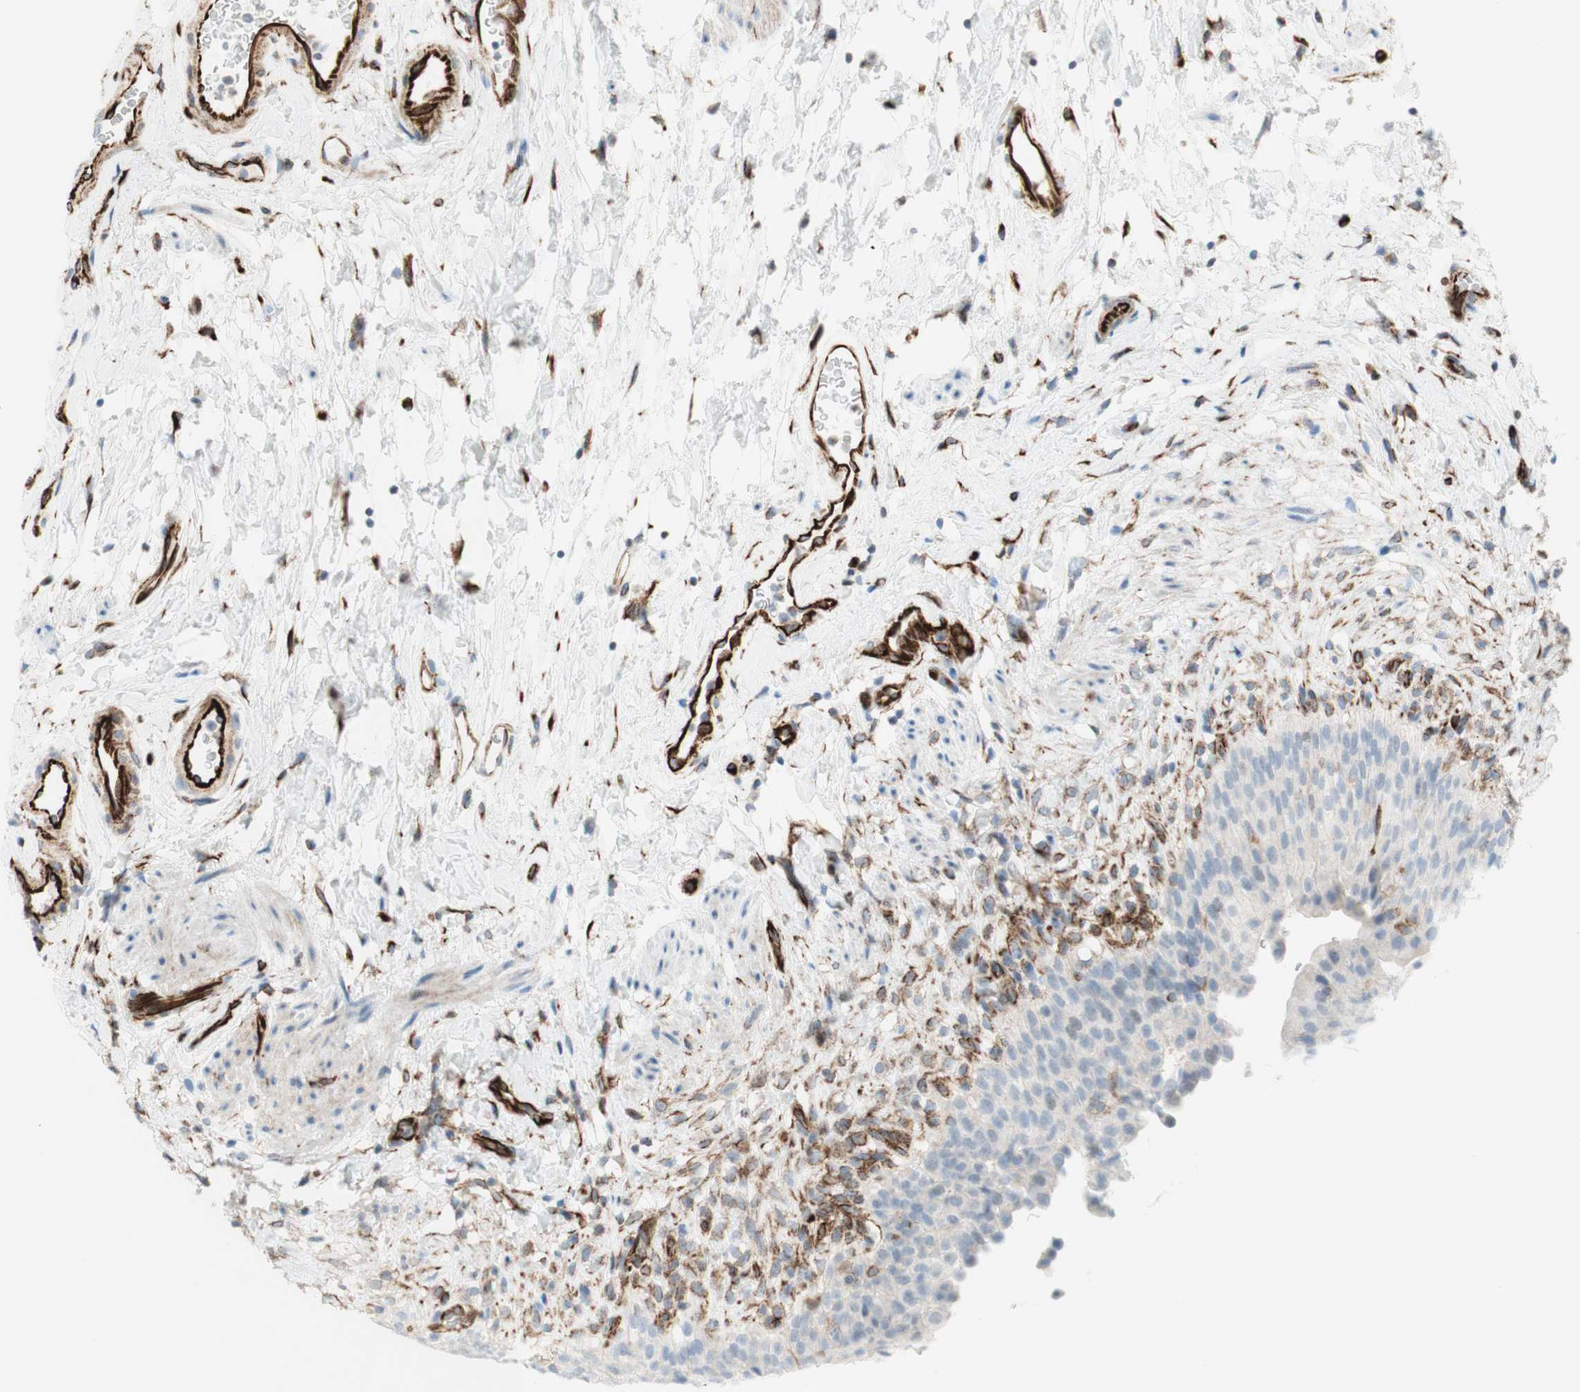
{"staining": {"intensity": "negative", "quantity": "none", "location": "none"}, "tissue": "urinary bladder", "cell_type": "Urothelial cells", "image_type": "normal", "snomed": [{"axis": "morphology", "description": "Normal tissue, NOS"}, {"axis": "topography", "description": "Urinary bladder"}], "caption": "This is an immunohistochemistry histopathology image of unremarkable urinary bladder. There is no positivity in urothelial cells.", "gene": "POU2AF1", "patient": {"sex": "female", "age": 79}}